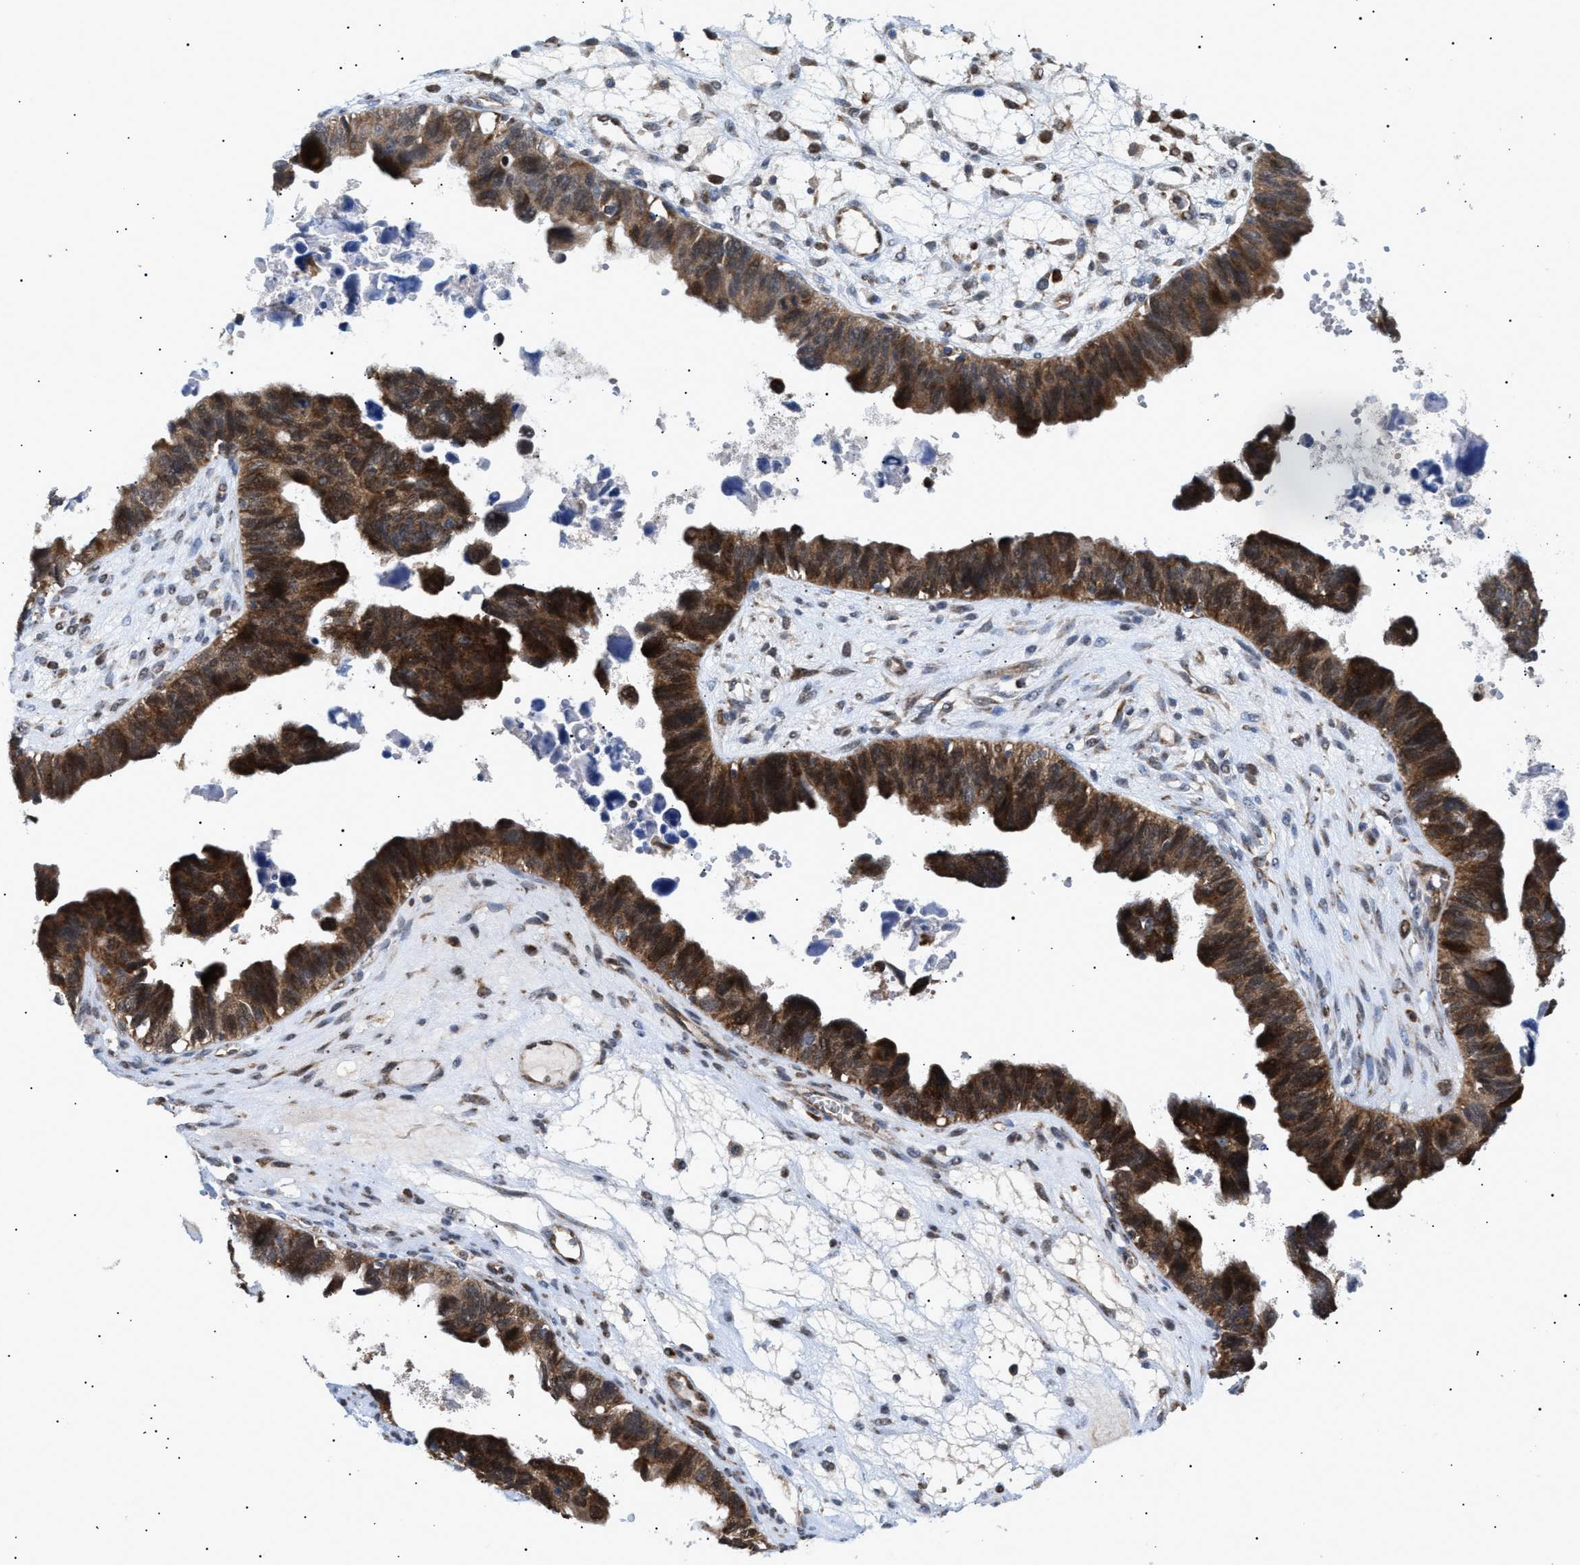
{"staining": {"intensity": "strong", "quantity": ">75%", "location": "cytoplasmic/membranous"}, "tissue": "ovarian cancer", "cell_type": "Tumor cells", "image_type": "cancer", "snomed": [{"axis": "morphology", "description": "Cystadenocarcinoma, serous, NOS"}, {"axis": "topography", "description": "Ovary"}], "caption": "Protein expression by IHC shows strong cytoplasmic/membranous staining in approximately >75% of tumor cells in ovarian serous cystadenocarcinoma.", "gene": "SIRT5", "patient": {"sex": "female", "age": 79}}